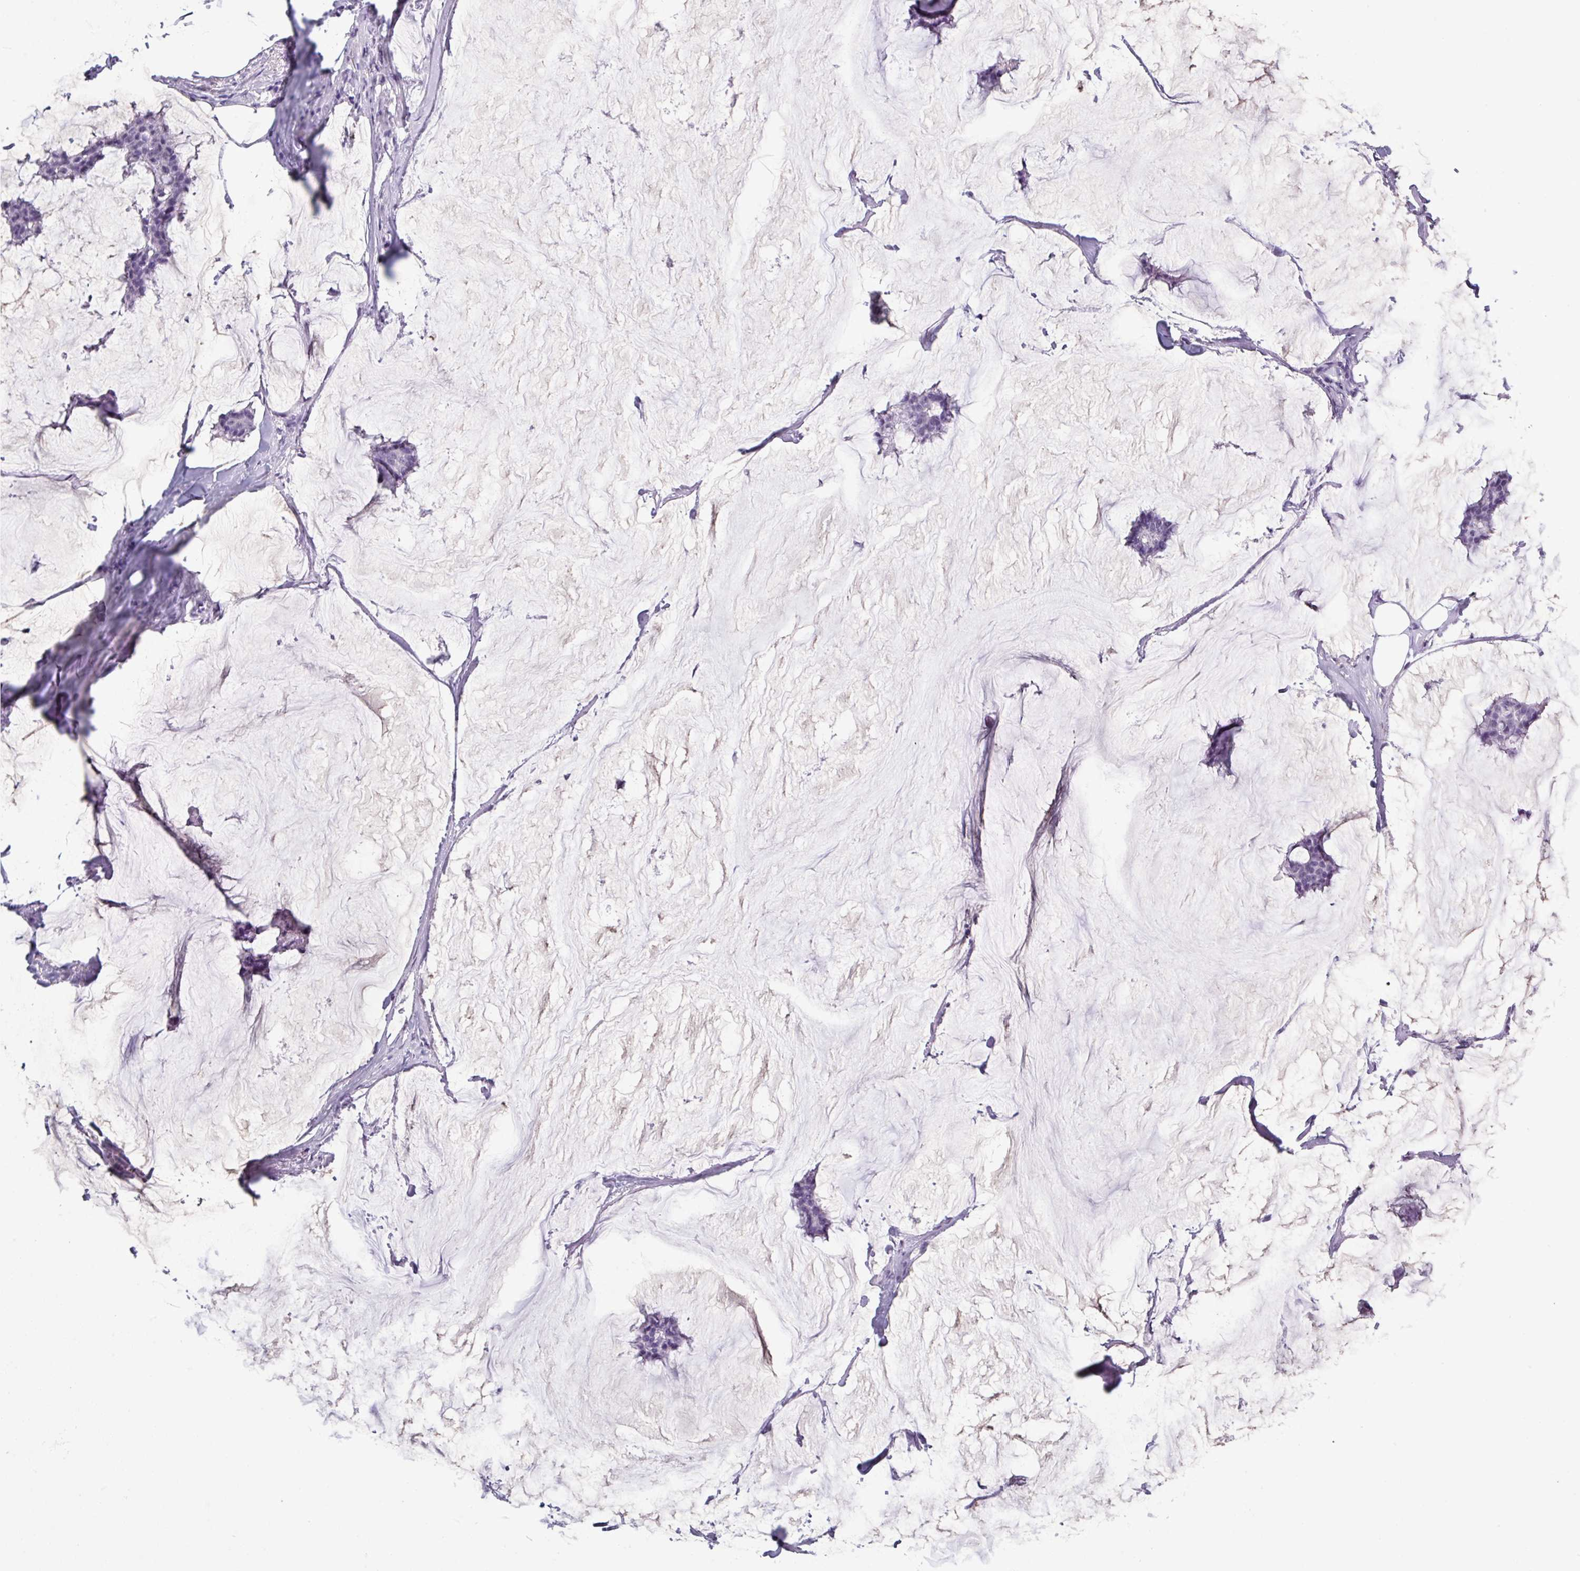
{"staining": {"intensity": "negative", "quantity": "none", "location": "none"}, "tissue": "breast cancer", "cell_type": "Tumor cells", "image_type": "cancer", "snomed": [{"axis": "morphology", "description": "Duct carcinoma"}, {"axis": "topography", "description": "Breast"}], "caption": "Breast cancer was stained to show a protein in brown. There is no significant staining in tumor cells.", "gene": "SRGAP1", "patient": {"sex": "female", "age": 93}}